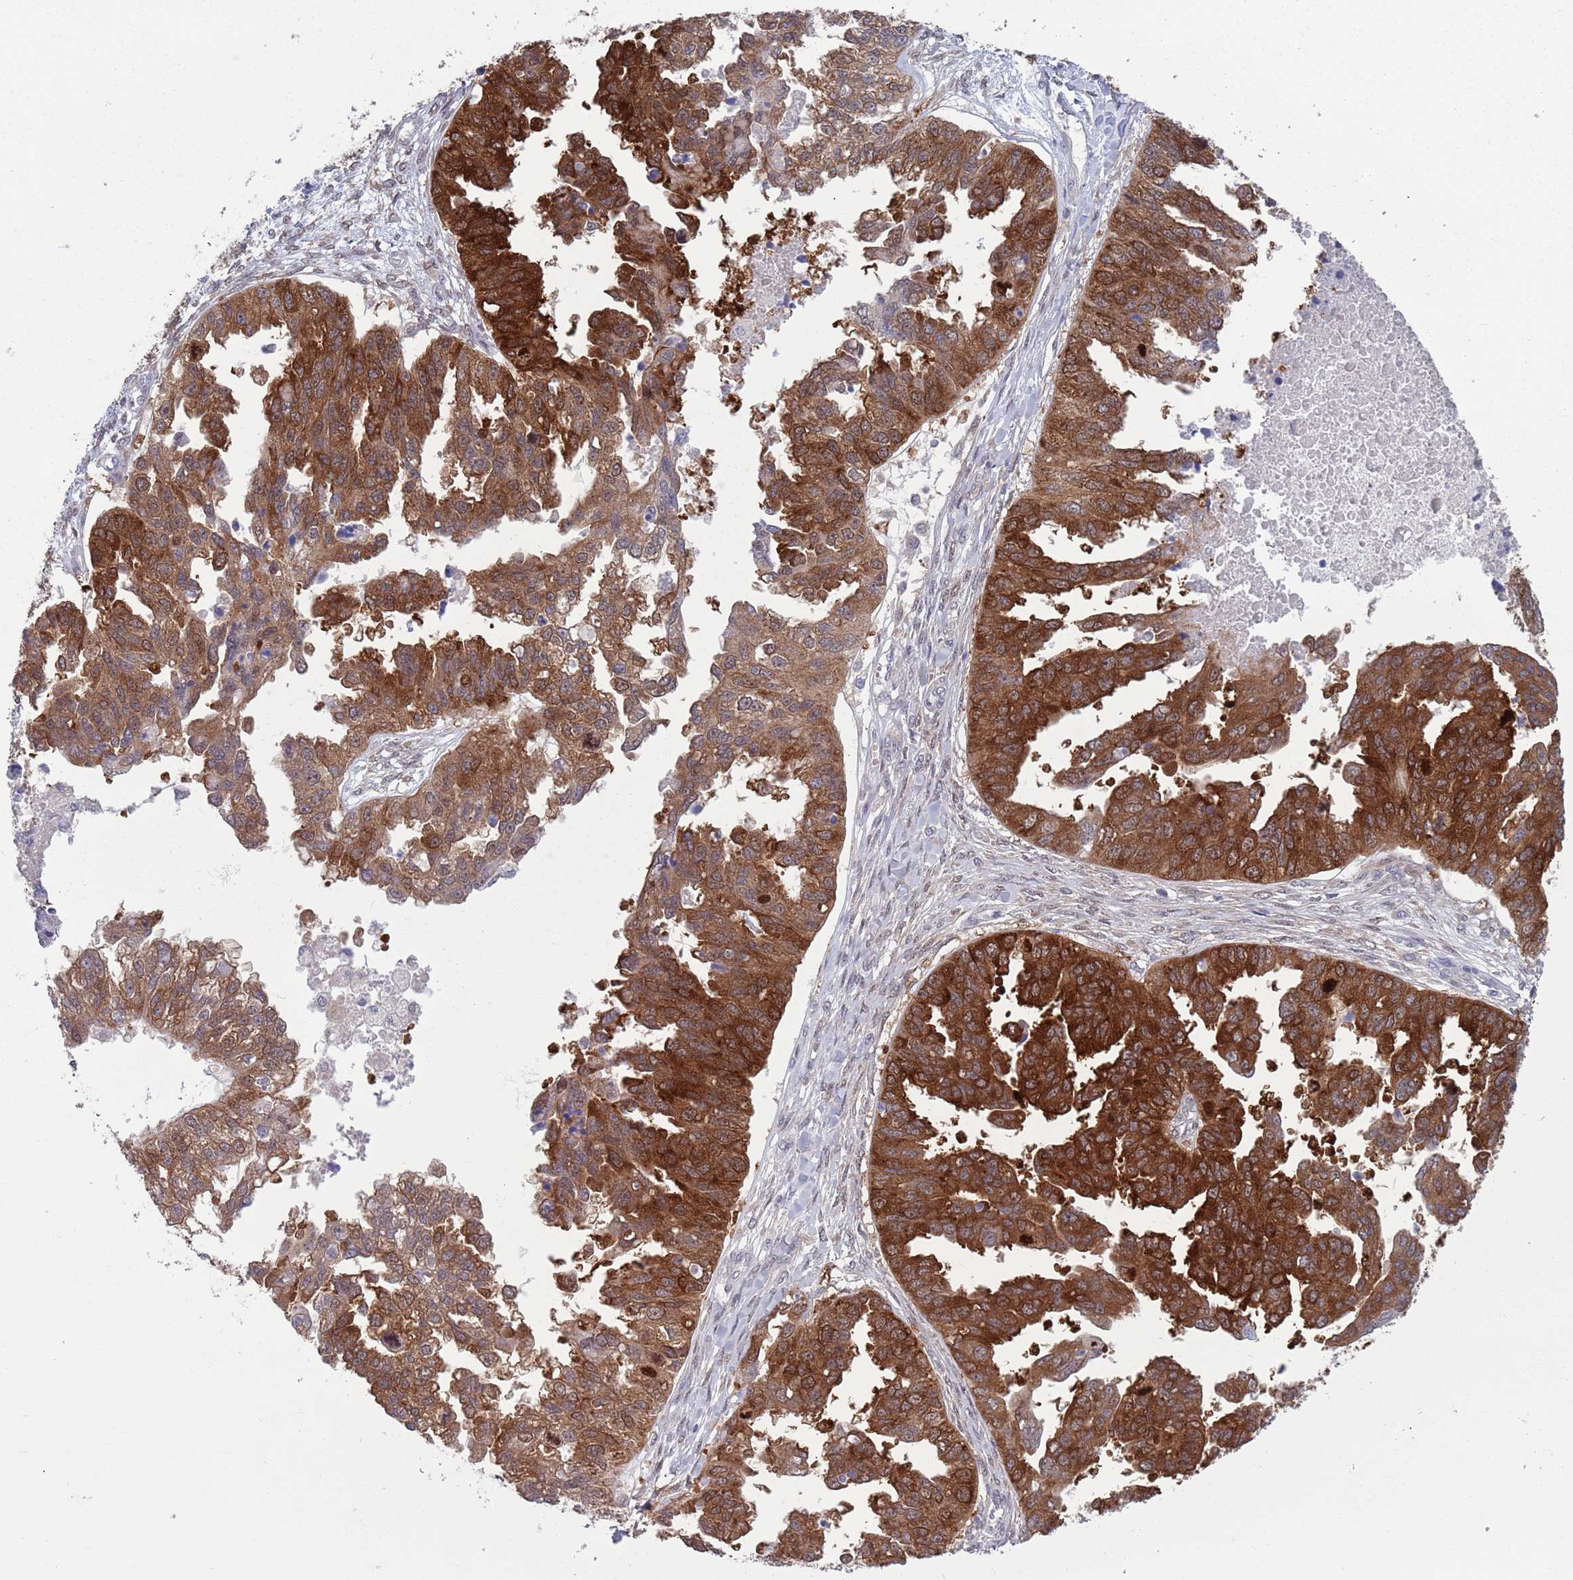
{"staining": {"intensity": "strong", "quantity": ">75%", "location": "cytoplasmic/membranous"}, "tissue": "ovarian cancer", "cell_type": "Tumor cells", "image_type": "cancer", "snomed": [{"axis": "morphology", "description": "Cystadenocarcinoma, serous, NOS"}, {"axis": "topography", "description": "Ovary"}], "caption": "Serous cystadenocarcinoma (ovarian) tissue shows strong cytoplasmic/membranous staining in approximately >75% of tumor cells", "gene": "CLNS1A", "patient": {"sex": "female", "age": 58}}